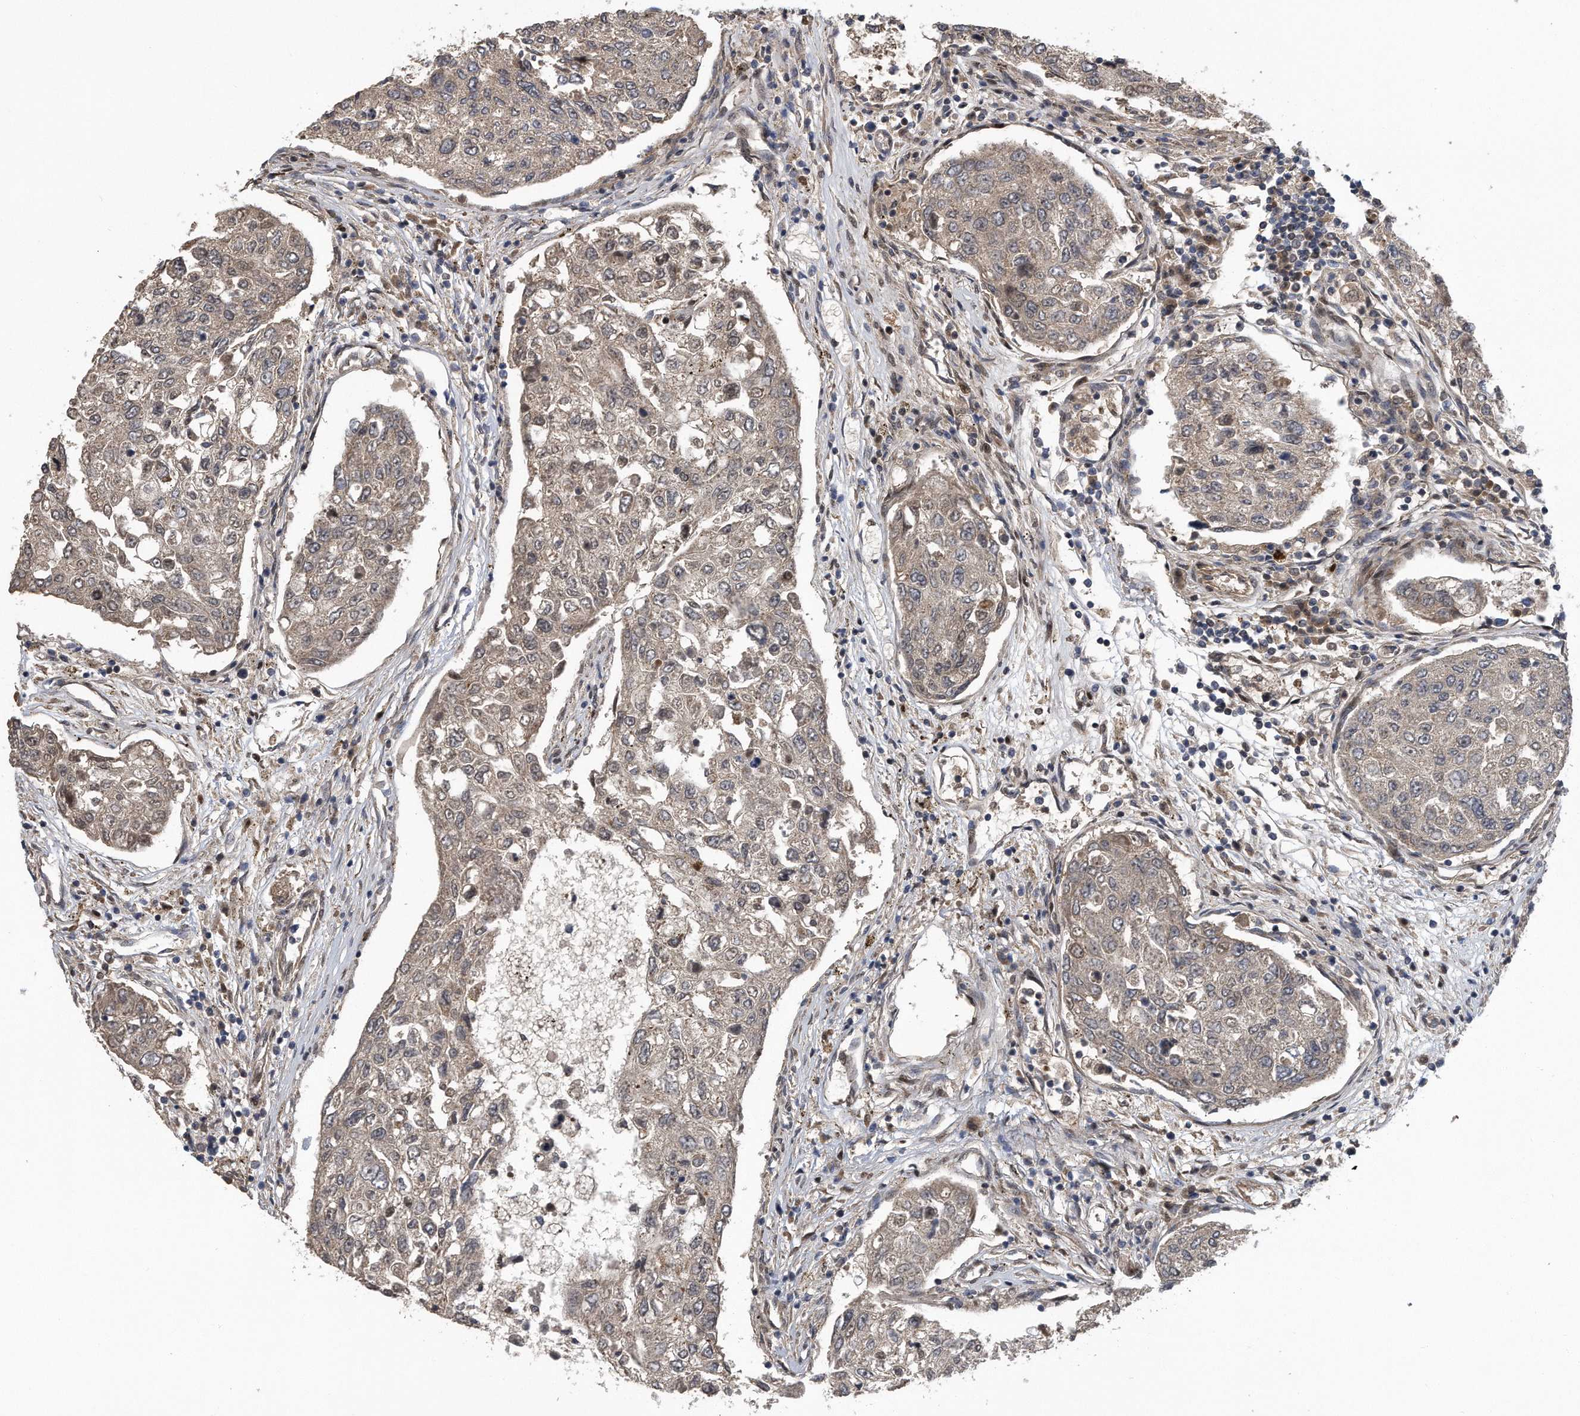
{"staining": {"intensity": "weak", "quantity": "<25%", "location": "cytoplasmic/membranous"}, "tissue": "urothelial cancer", "cell_type": "Tumor cells", "image_type": "cancer", "snomed": [{"axis": "morphology", "description": "Urothelial carcinoma, High grade"}, {"axis": "topography", "description": "Lymph node"}, {"axis": "topography", "description": "Urinary bladder"}], "caption": "An immunohistochemistry photomicrograph of urothelial cancer is shown. There is no staining in tumor cells of urothelial cancer.", "gene": "ZNF79", "patient": {"sex": "male", "age": 51}}